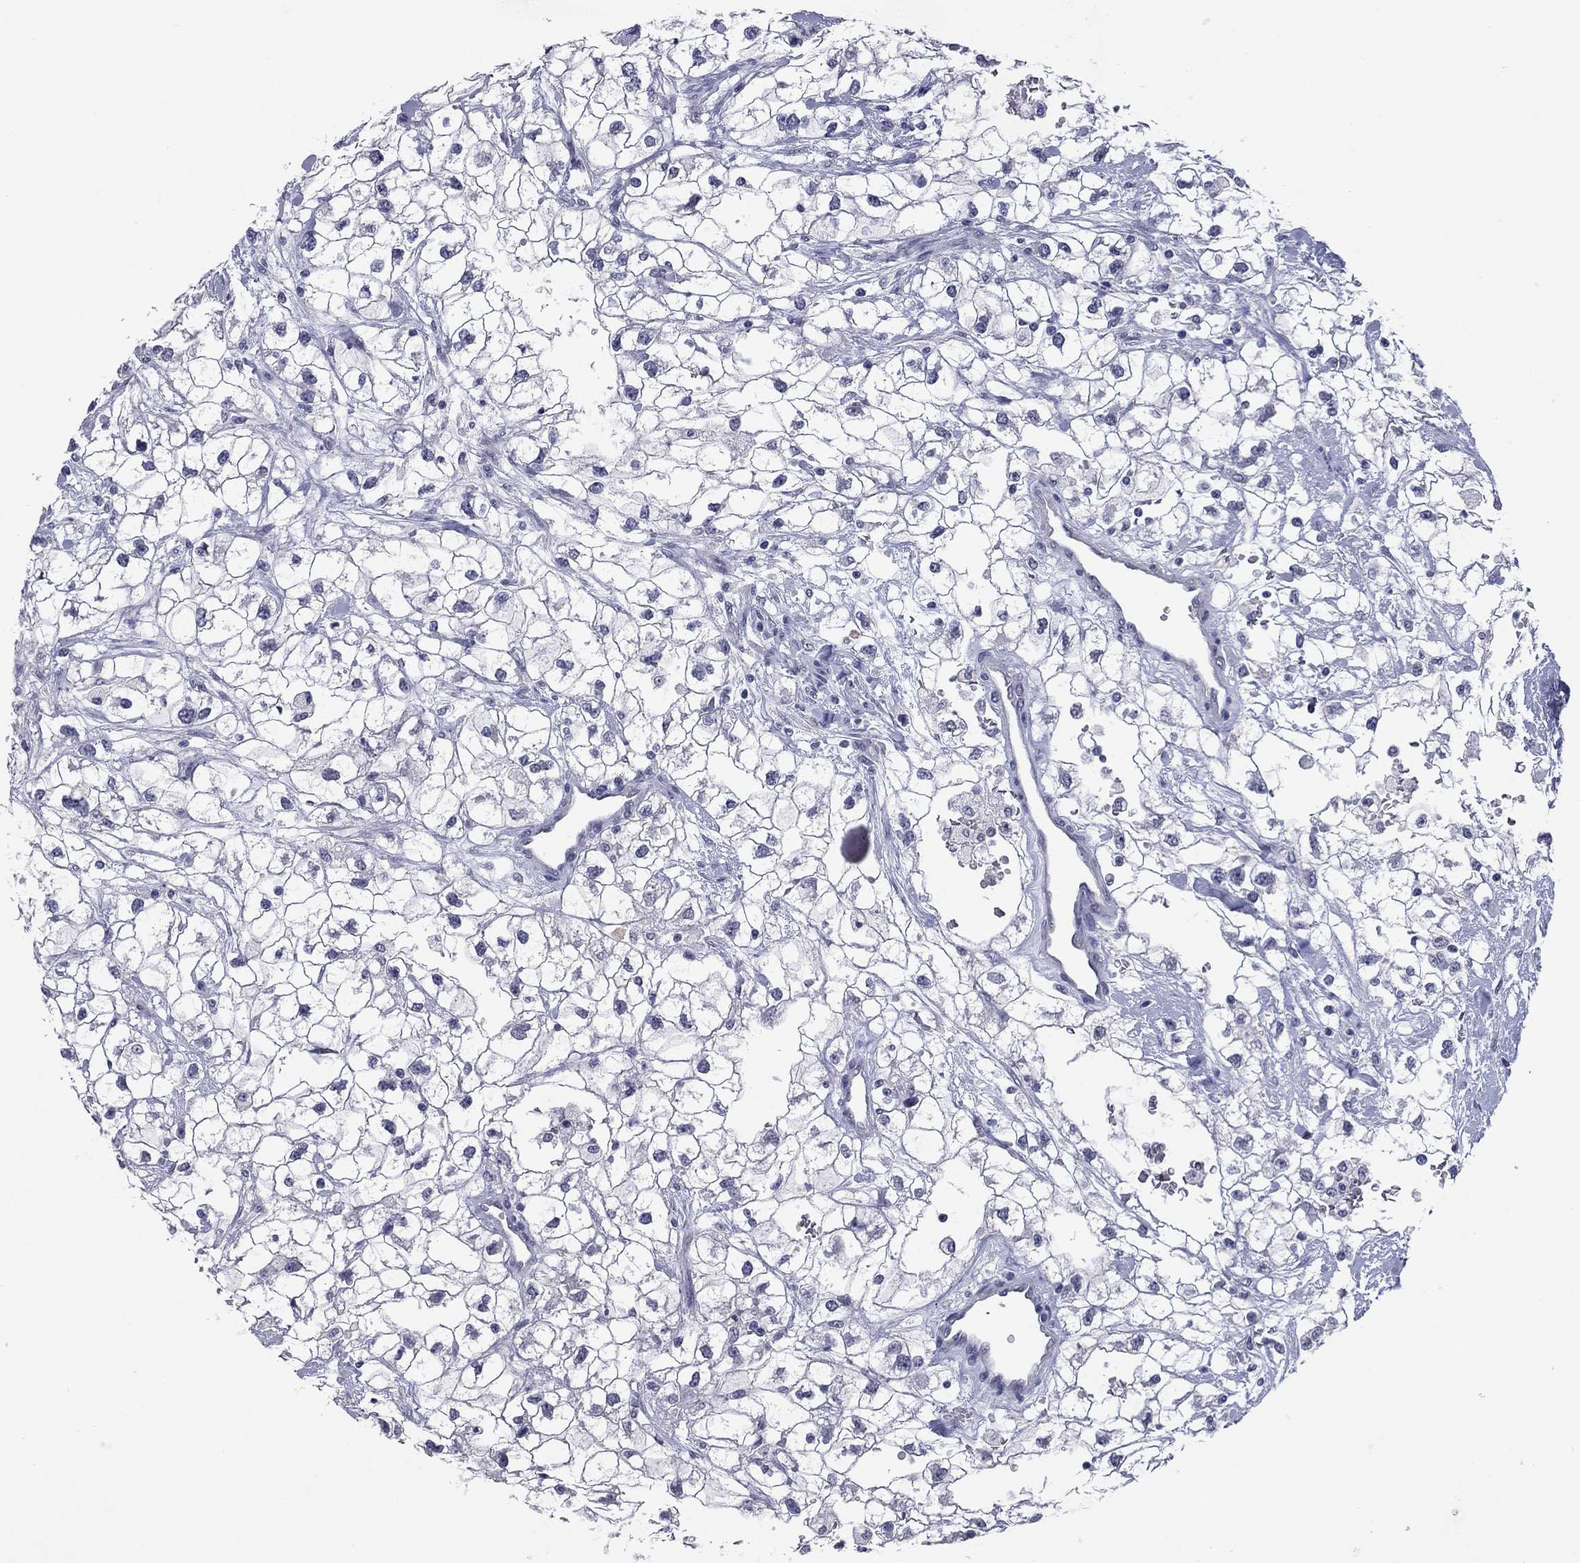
{"staining": {"intensity": "negative", "quantity": "none", "location": "none"}, "tissue": "renal cancer", "cell_type": "Tumor cells", "image_type": "cancer", "snomed": [{"axis": "morphology", "description": "Adenocarcinoma, NOS"}, {"axis": "topography", "description": "Kidney"}], "caption": "This image is of adenocarcinoma (renal) stained with immunohistochemistry to label a protein in brown with the nuclei are counter-stained blue. There is no expression in tumor cells.", "gene": "SHOC2", "patient": {"sex": "male", "age": 59}}